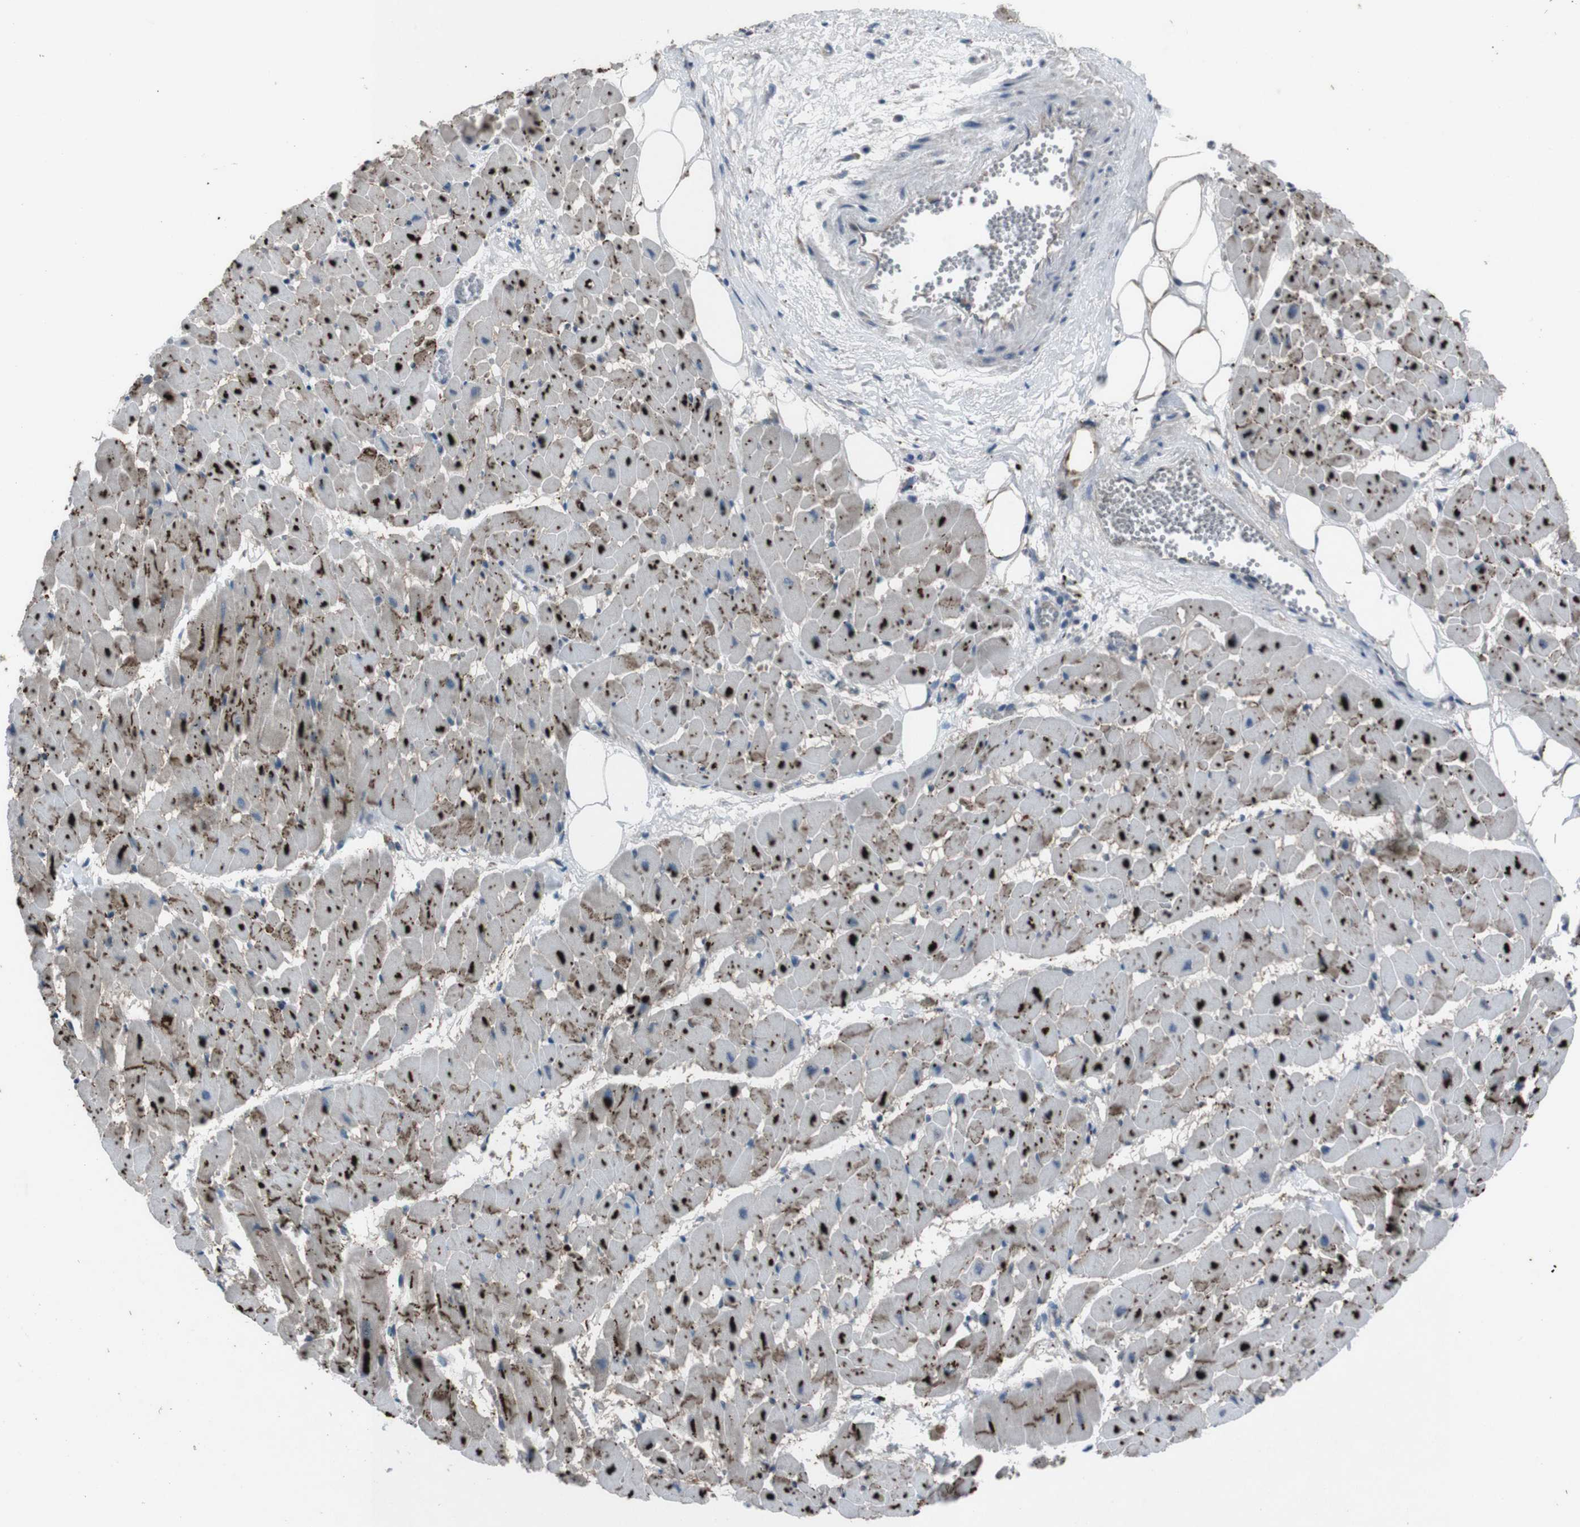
{"staining": {"intensity": "strong", "quantity": ">75%", "location": "cytoplasmic/membranous"}, "tissue": "heart muscle", "cell_type": "Cardiomyocytes", "image_type": "normal", "snomed": [{"axis": "morphology", "description": "Normal tissue, NOS"}, {"axis": "topography", "description": "Heart"}], "caption": "The histopathology image displays a brown stain indicating the presence of a protein in the cytoplasmic/membranous of cardiomyocytes in heart muscle. (Brightfield microscopy of DAB IHC at high magnification).", "gene": "EFNA5", "patient": {"sex": "female", "age": 19}}